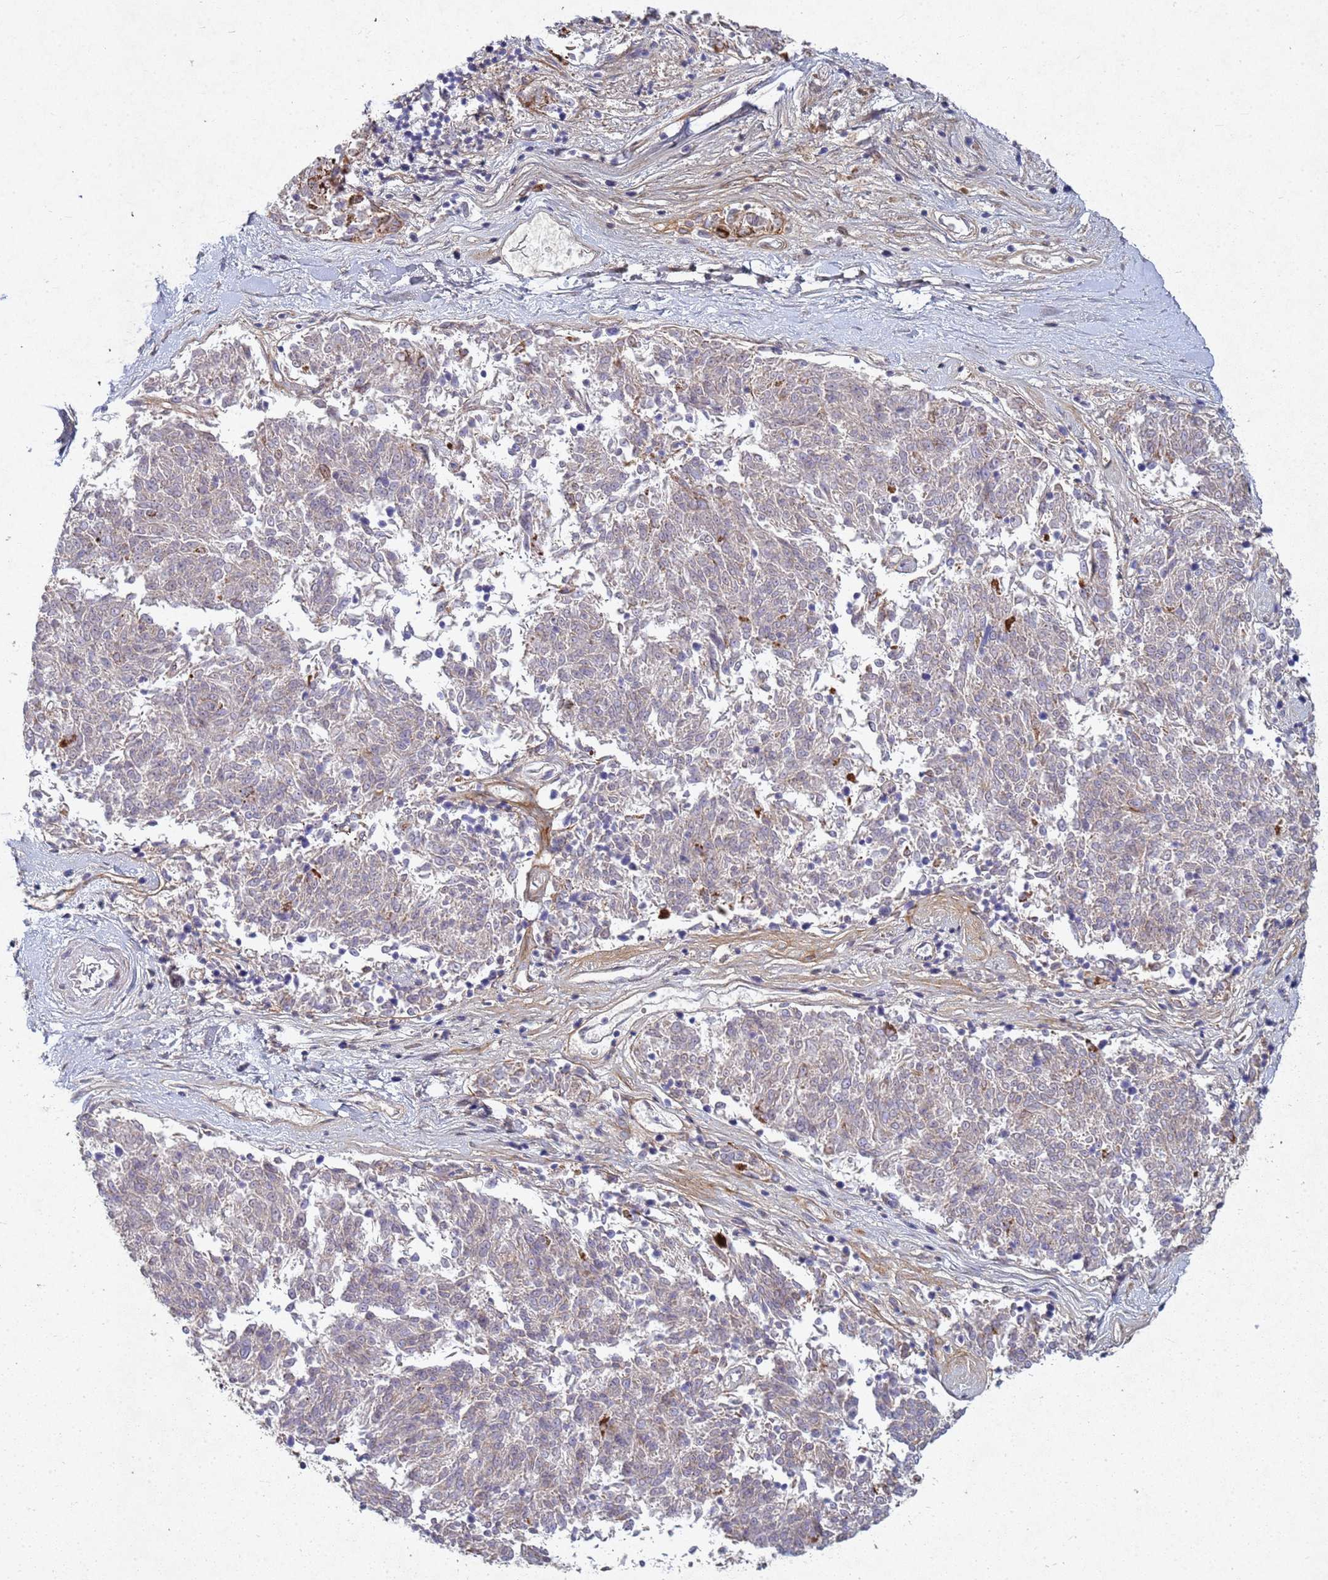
{"staining": {"intensity": "moderate", "quantity": "<25%", "location": "cytoplasmic/membranous"}, "tissue": "melanoma", "cell_type": "Tumor cells", "image_type": "cancer", "snomed": [{"axis": "morphology", "description": "Malignant melanoma, NOS"}, {"axis": "topography", "description": "Skin"}], "caption": "A low amount of moderate cytoplasmic/membranous expression is appreciated in approximately <25% of tumor cells in malignant melanoma tissue.", "gene": "TNPO2", "patient": {"sex": "female", "age": 72}}